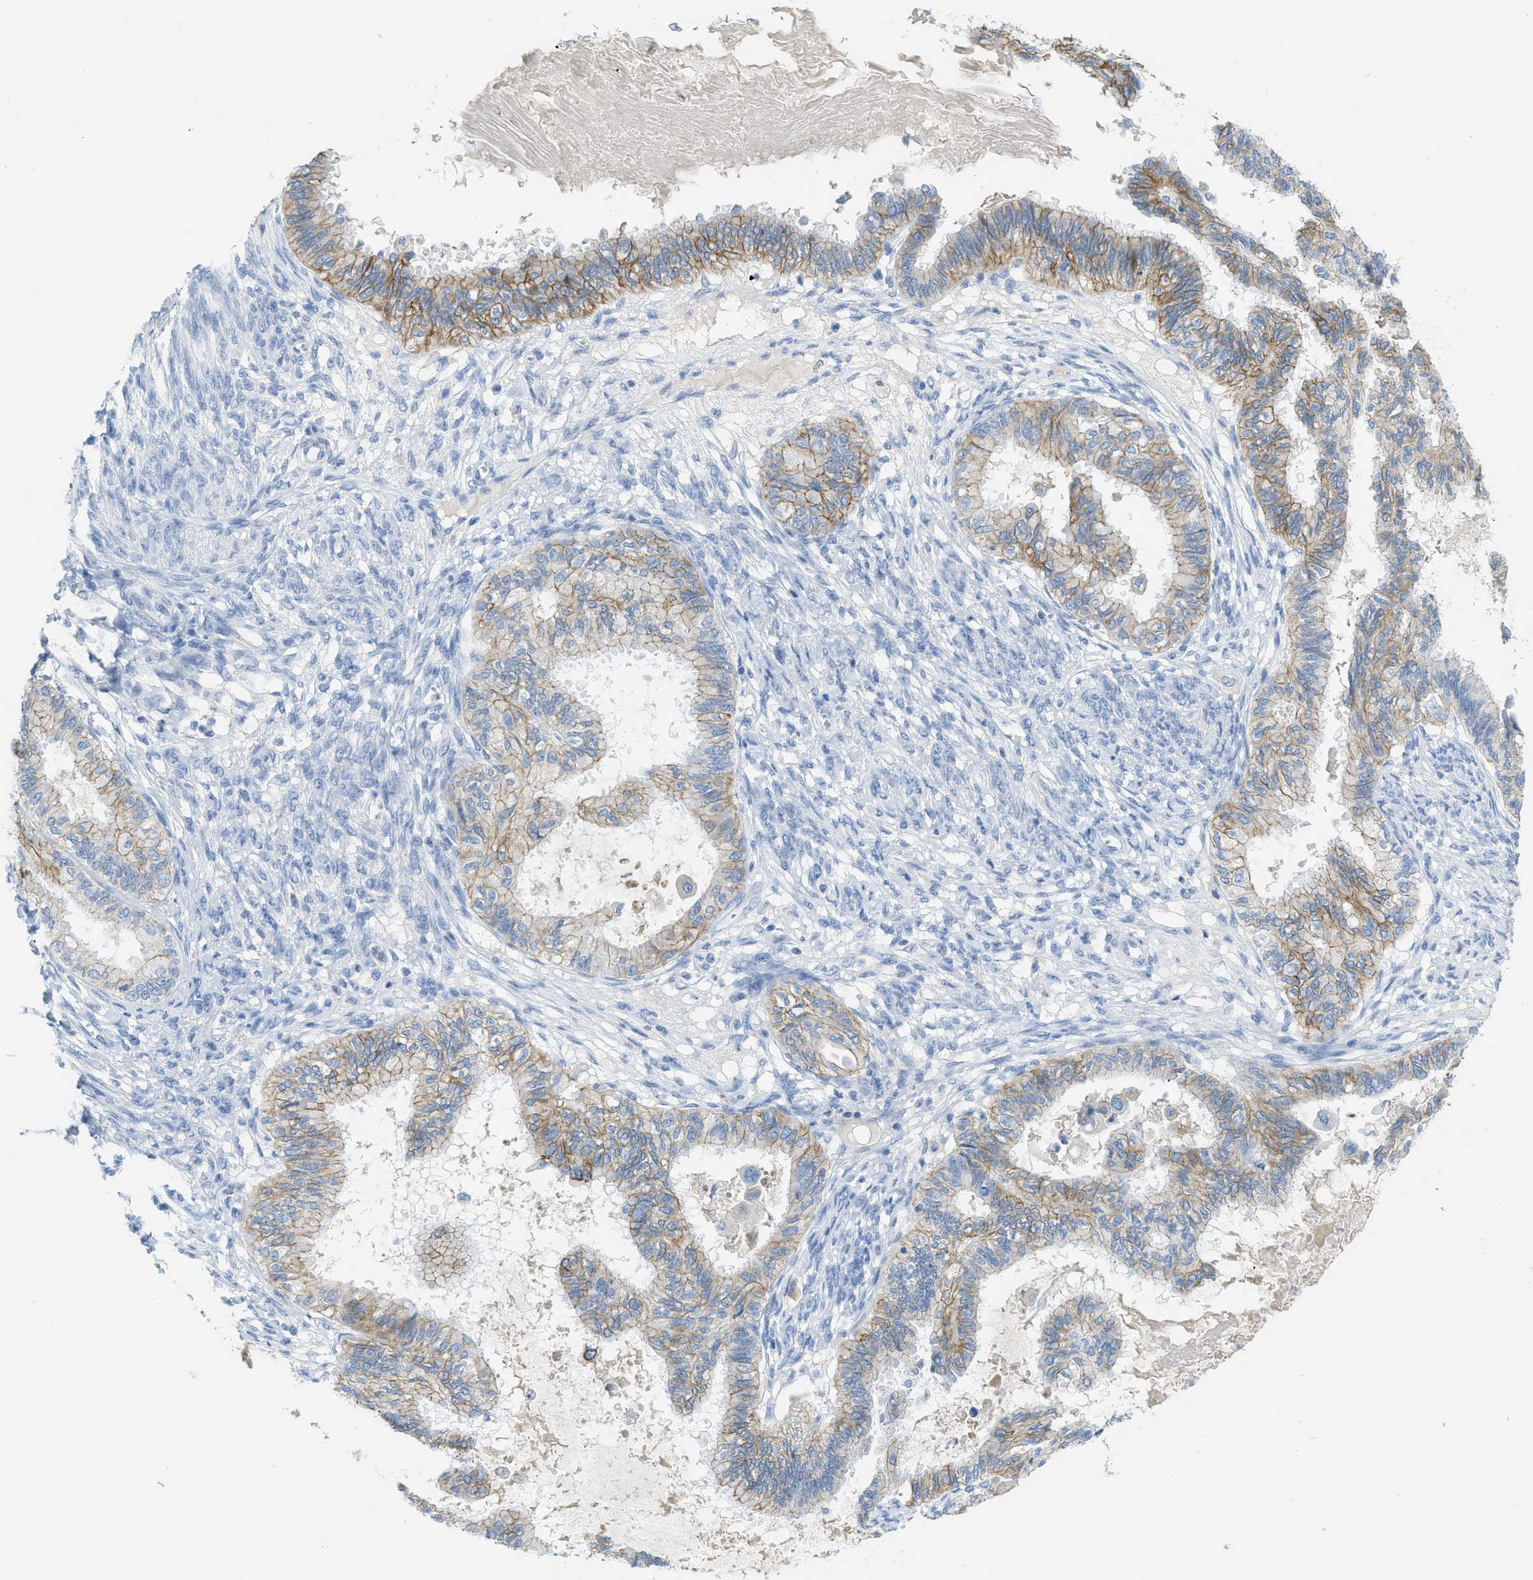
{"staining": {"intensity": "moderate", "quantity": ">75%", "location": "cytoplasmic/membranous"}, "tissue": "cervical cancer", "cell_type": "Tumor cells", "image_type": "cancer", "snomed": [{"axis": "morphology", "description": "Normal tissue, NOS"}, {"axis": "morphology", "description": "Adenocarcinoma, NOS"}, {"axis": "topography", "description": "Cervix"}, {"axis": "topography", "description": "Endometrium"}], "caption": "Immunohistochemistry (IHC) of cervical adenocarcinoma demonstrates medium levels of moderate cytoplasmic/membranous staining in approximately >75% of tumor cells.", "gene": "CNNM4", "patient": {"sex": "female", "age": 86}}